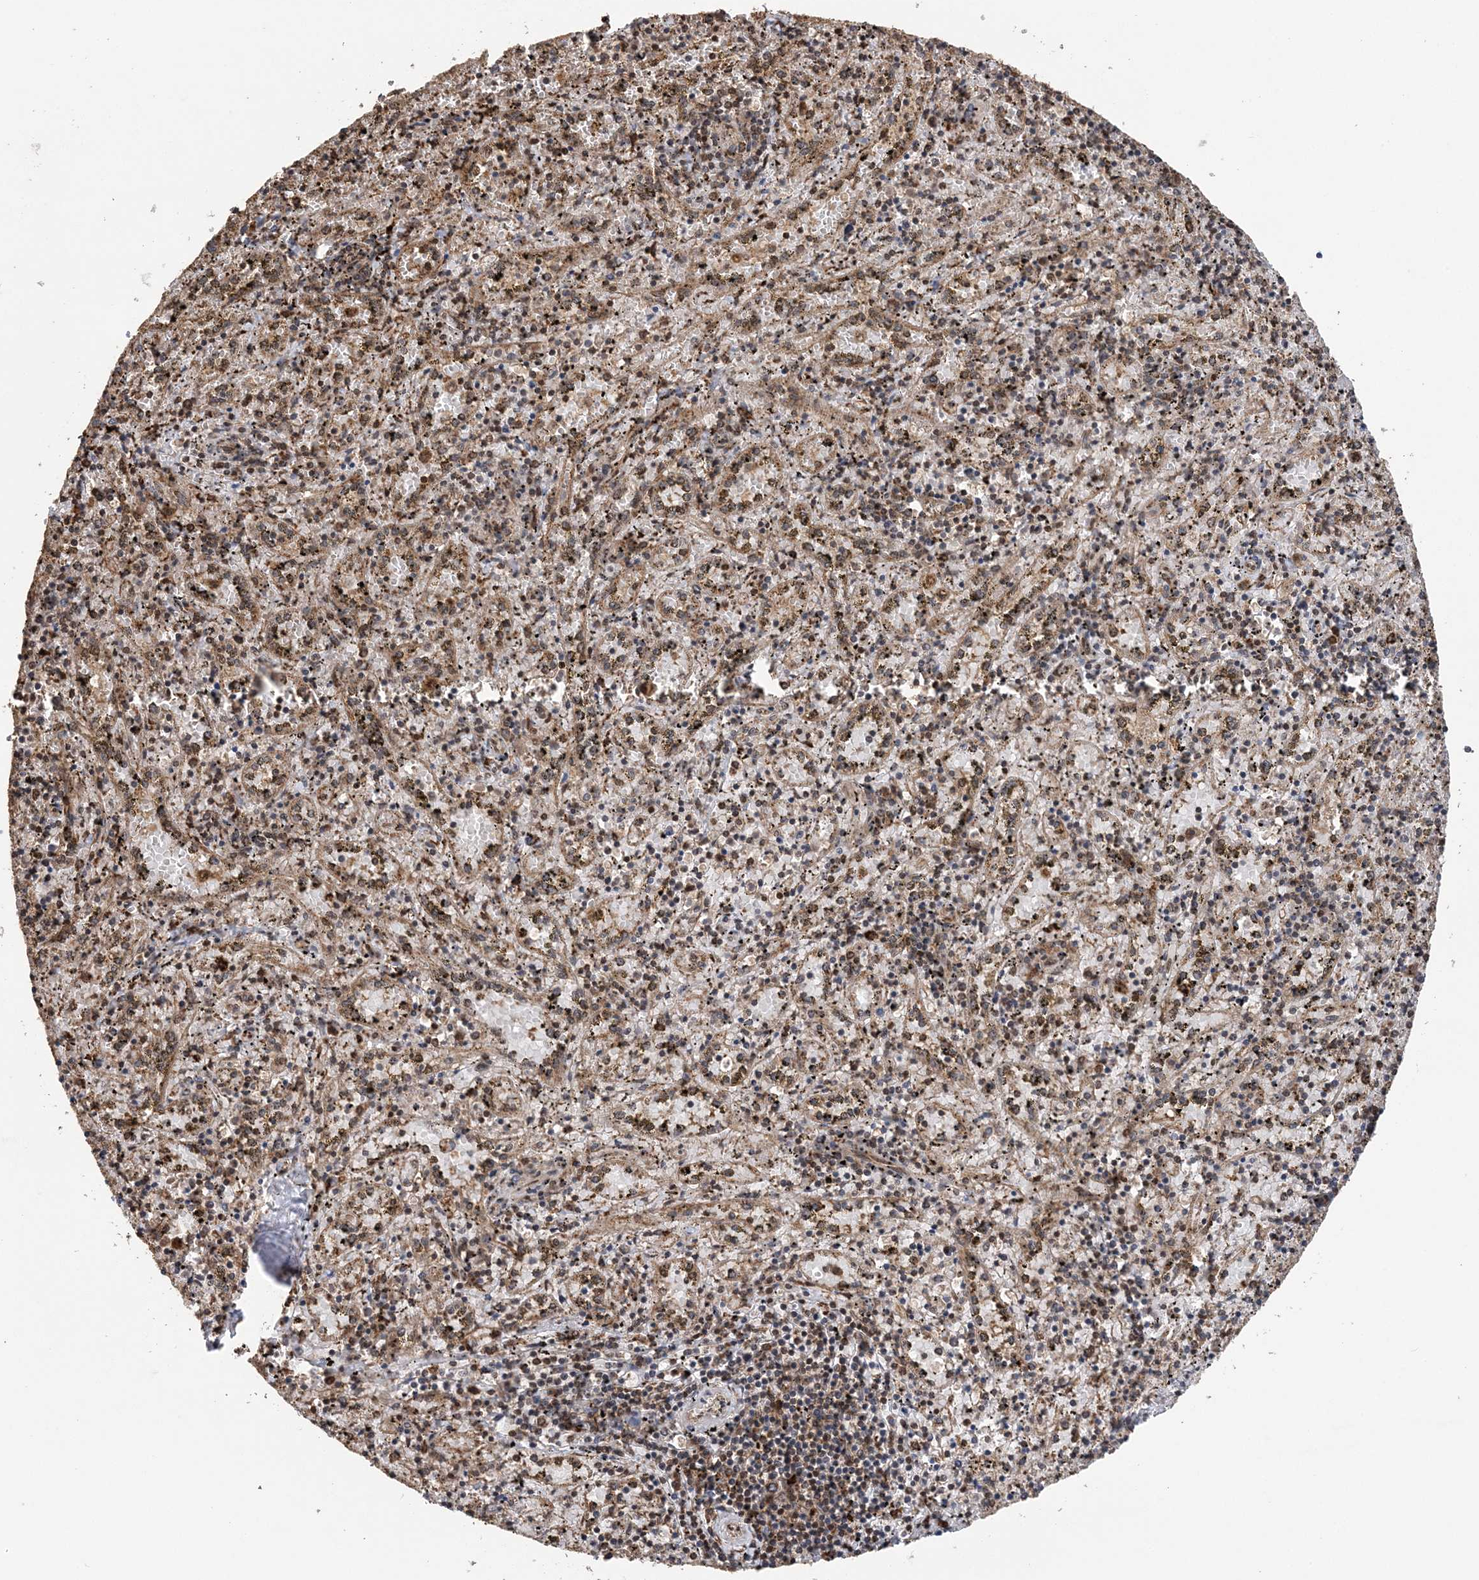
{"staining": {"intensity": "moderate", "quantity": "25%-75%", "location": "cytoplasmic/membranous"}, "tissue": "spleen", "cell_type": "Cells in red pulp", "image_type": "normal", "snomed": [{"axis": "morphology", "description": "Normal tissue, NOS"}, {"axis": "topography", "description": "Spleen"}], "caption": "Immunohistochemical staining of normal human spleen shows medium levels of moderate cytoplasmic/membranous staining in about 25%-75% of cells in red pulp. (brown staining indicates protein expression, while blue staining denotes nuclei).", "gene": "PCBP1", "patient": {"sex": "male", "age": 11}}